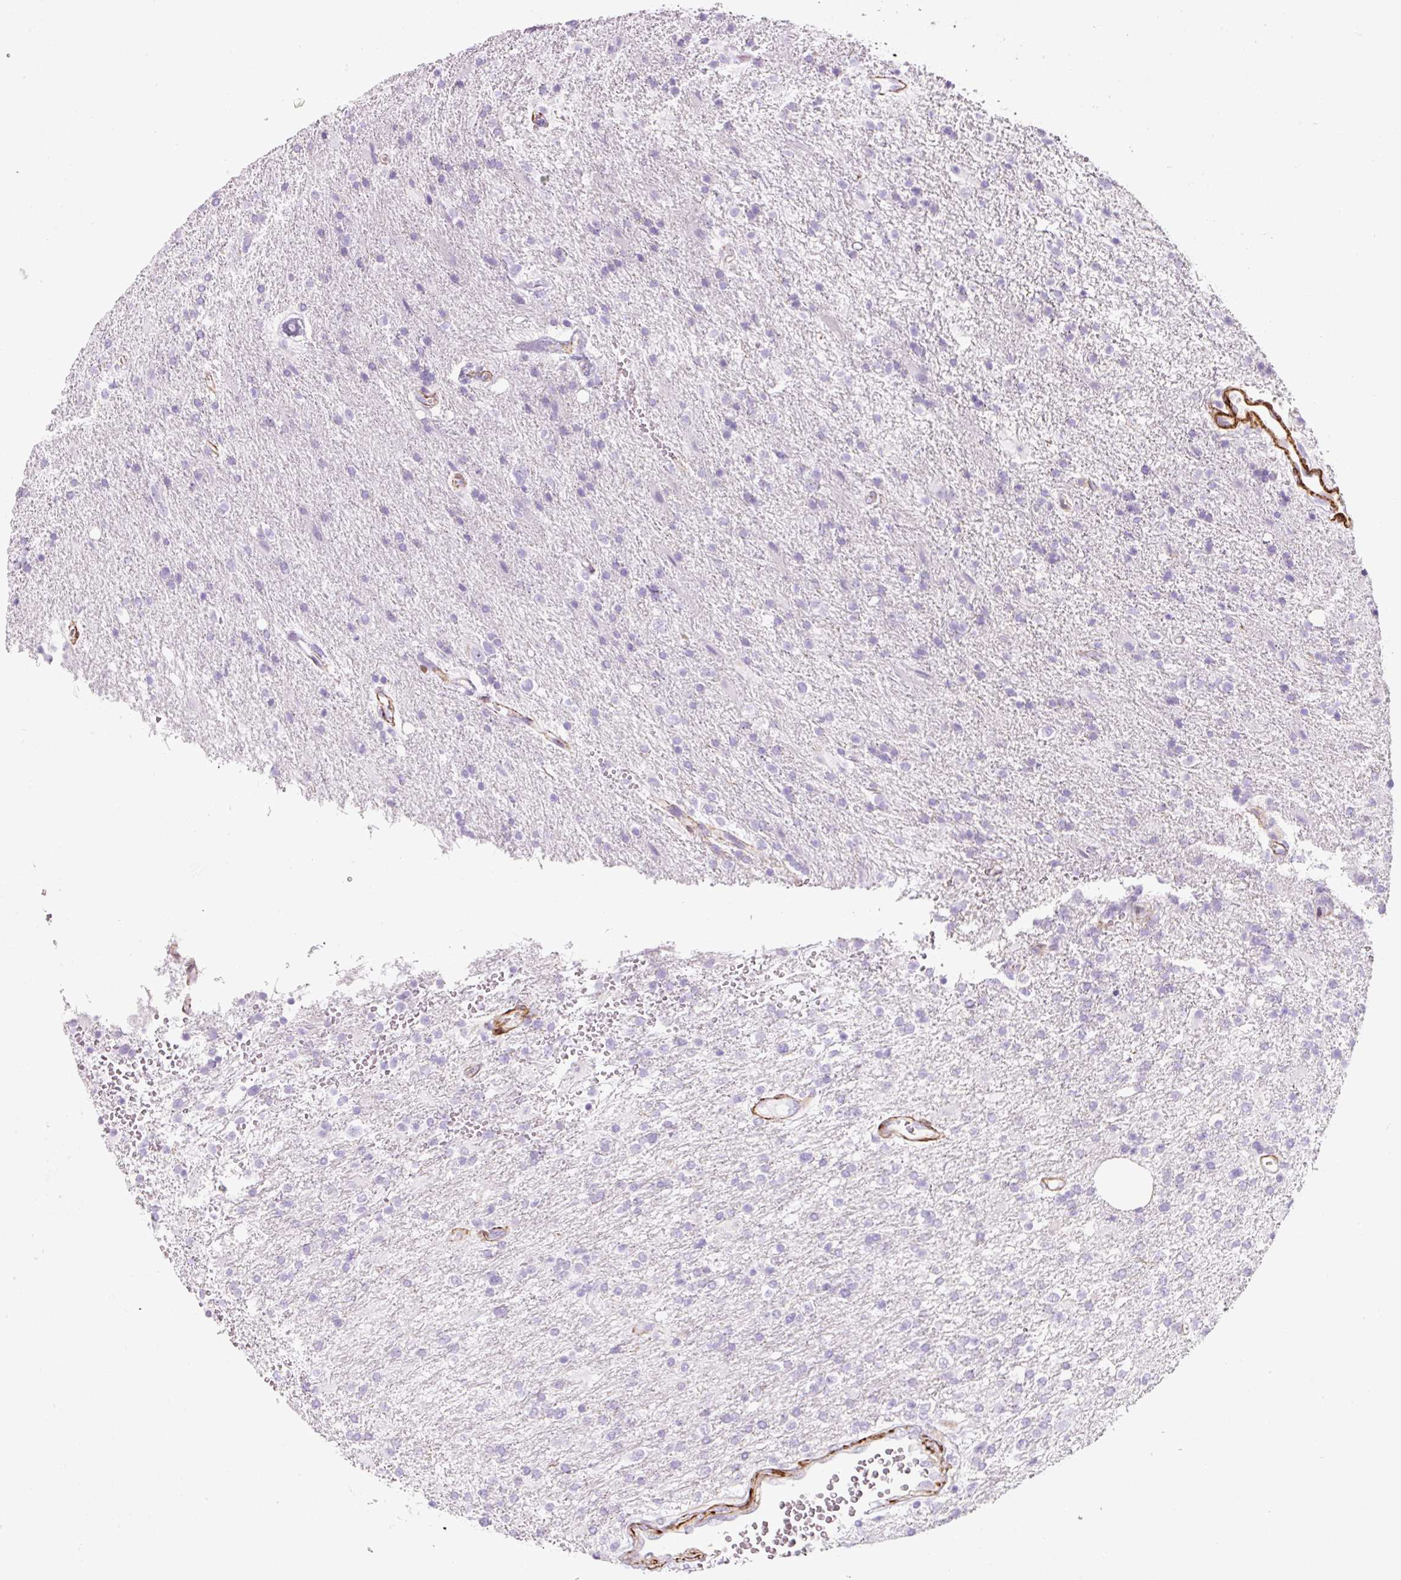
{"staining": {"intensity": "negative", "quantity": "none", "location": "none"}, "tissue": "glioma", "cell_type": "Tumor cells", "image_type": "cancer", "snomed": [{"axis": "morphology", "description": "Glioma, malignant, High grade"}, {"axis": "topography", "description": "Brain"}], "caption": "High magnification brightfield microscopy of glioma stained with DAB (3,3'-diaminobenzidine) (brown) and counterstained with hematoxylin (blue): tumor cells show no significant positivity.", "gene": "CAVIN3", "patient": {"sex": "male", "age": 56}}